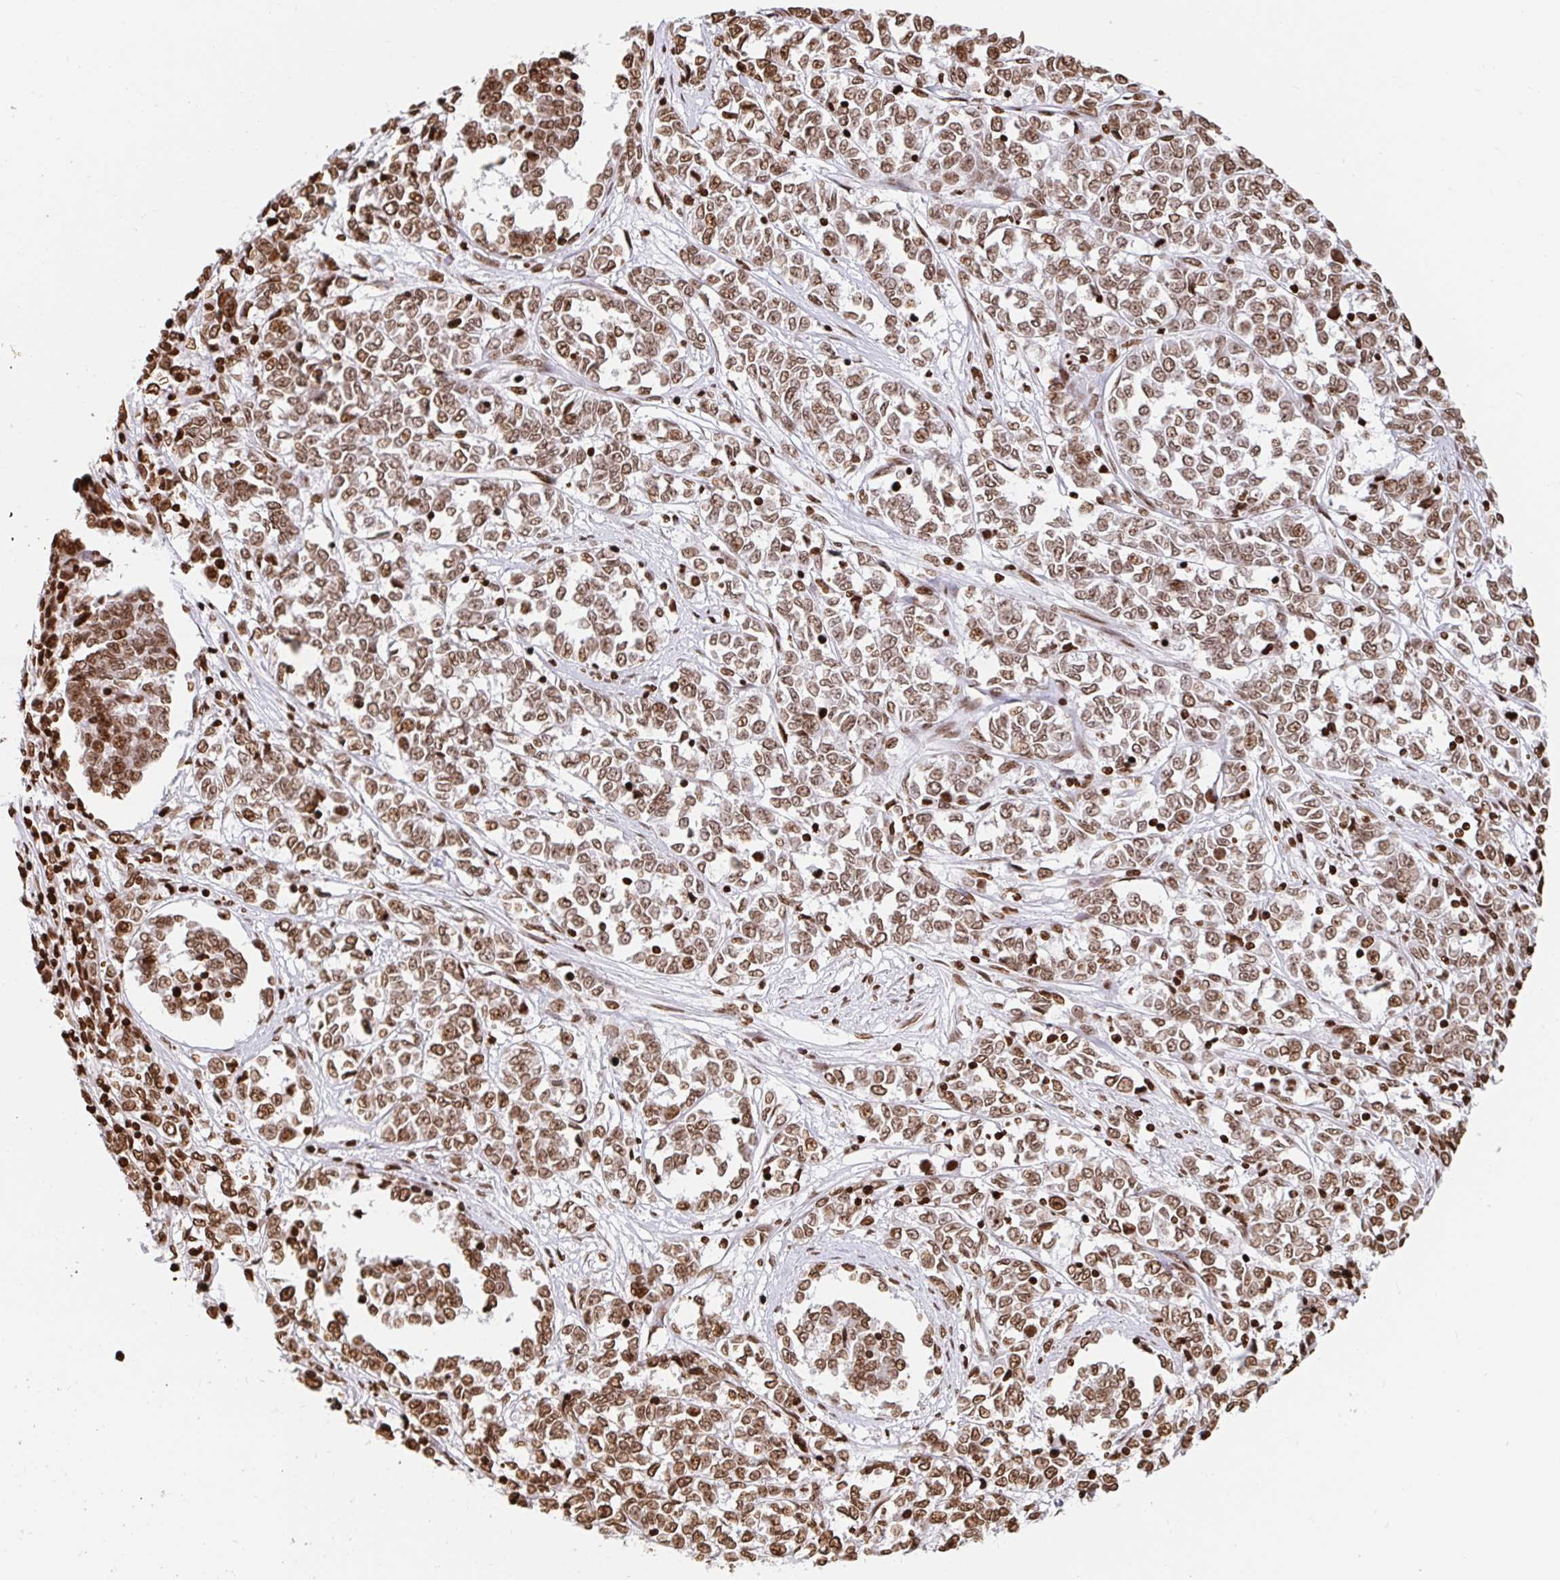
{"staining": {"intensity": "moderate", "quantity": ">75%", "location": "nuclear"}, "tissue": "melanoma", "cell_type": "Tumor cells", "image_type": "cancer", "snomed": [{"axis": "morphology", "description": "Malignant melanoma, NOS"}, {"axis": "topography", "description": "Skin"}], "caption": "A high-resolution histopathology image shows immunohistochemistry staining of malignant melanoma, which reveals moderate nuclear expression in about >75% of tumor cells. The protein is stained brown, and the nuclei are stained in blue (DAB (3,3'-diaminobenzidine) IHC with brightfield microscopy, high magnification).", "gene": "H2BC5", "patient": {"sex": "female", "age": 72}}